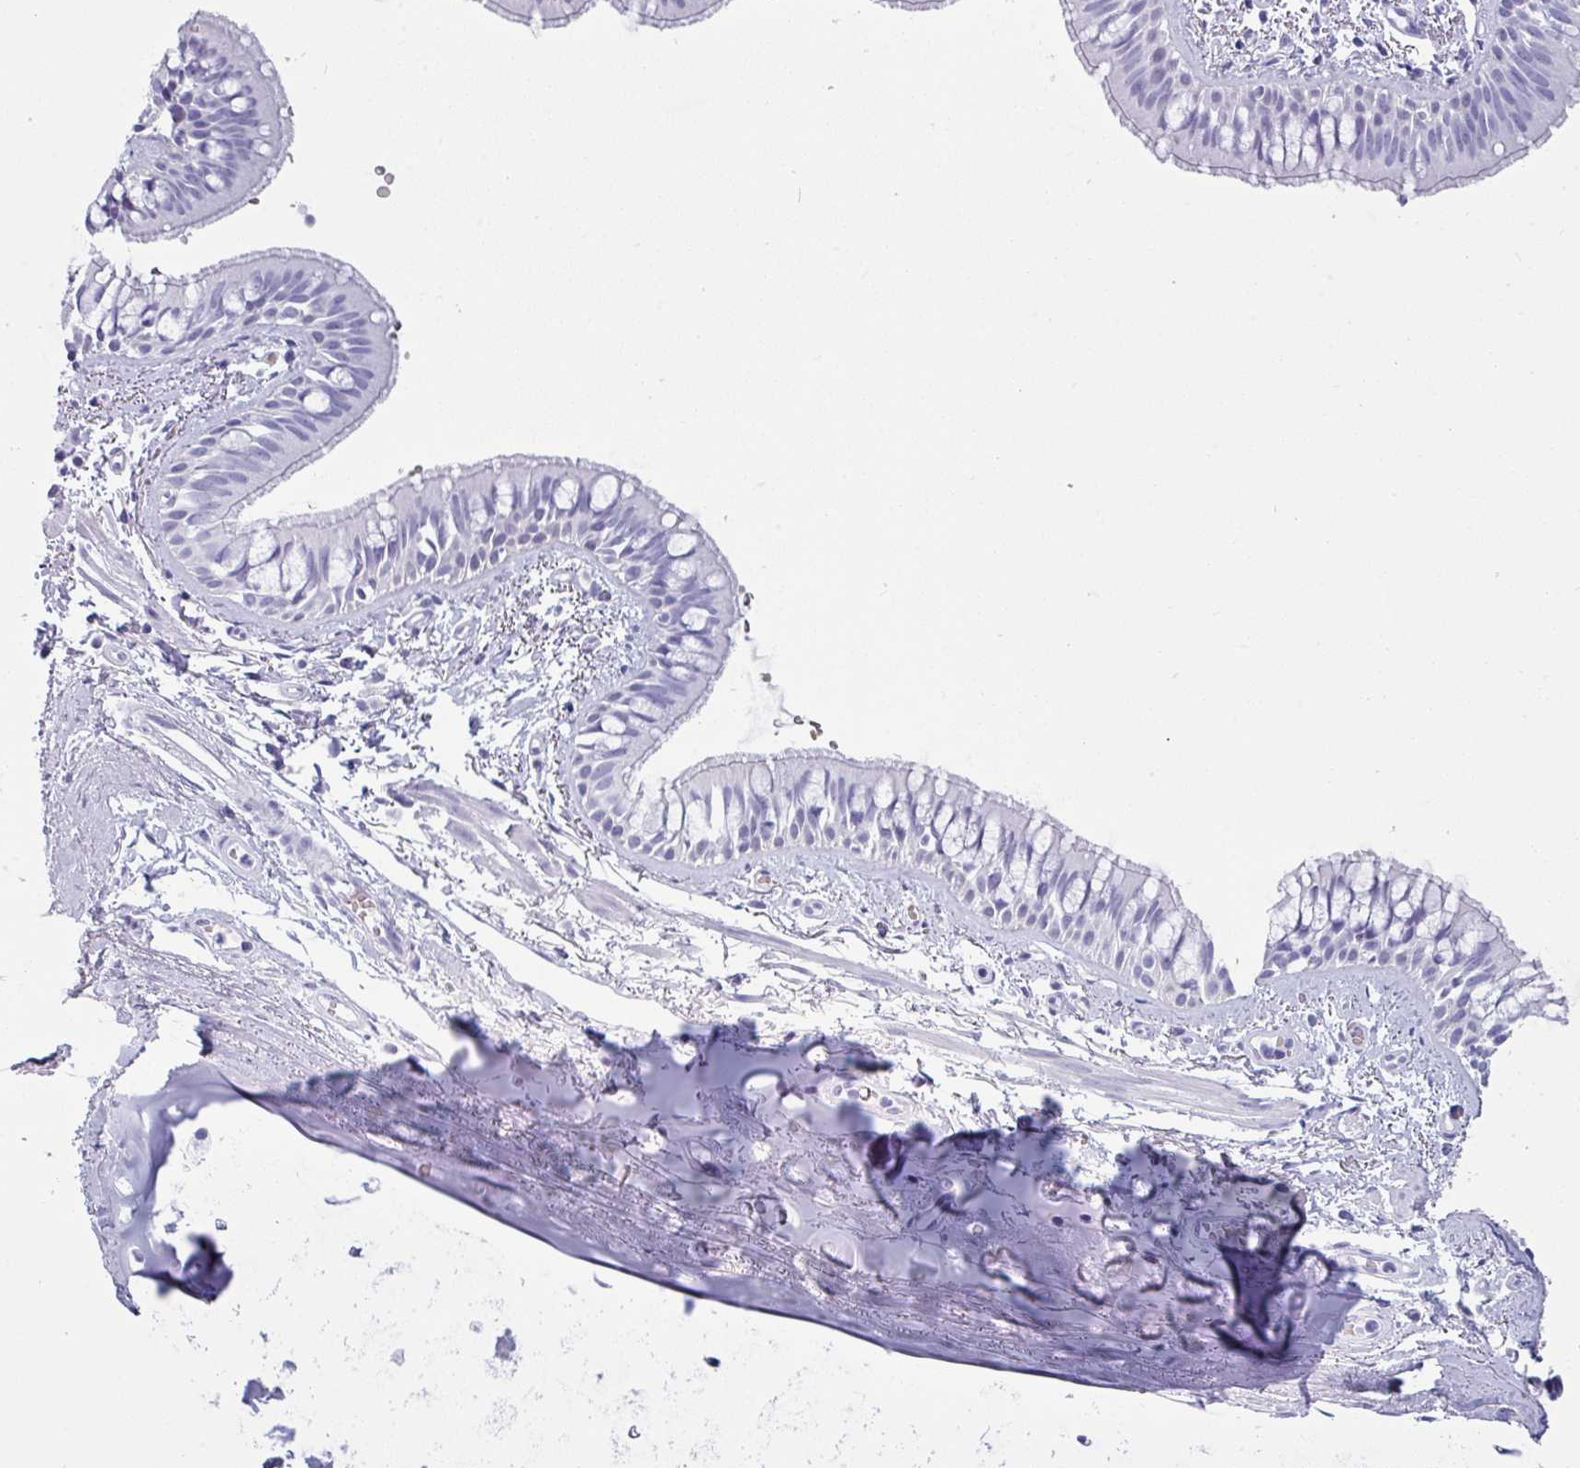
{"staining": {"intensity": "negative", "quantity": "none", "location": "none"}, "tissue": "bronchus", "cell_type": "Respiratory epithelial cells", "image_type": "normal", "snomed": [{"axis": "morphology", "description": "Normal tissue, NOS"}, {"axis": "topography", "description": "Lymph node"}, {"axis": "topography", "description": "Cartilage tissue"}, {"axis": "topography", "description": "Bronchus"}], "caption": "IHC histopathology image of benign human bronchus stained for a protein (brown), which shows no expression in respiratory epithelial cells.", "gene": "CRYBB2", "patient": {"sex": "female", "age": 70}}